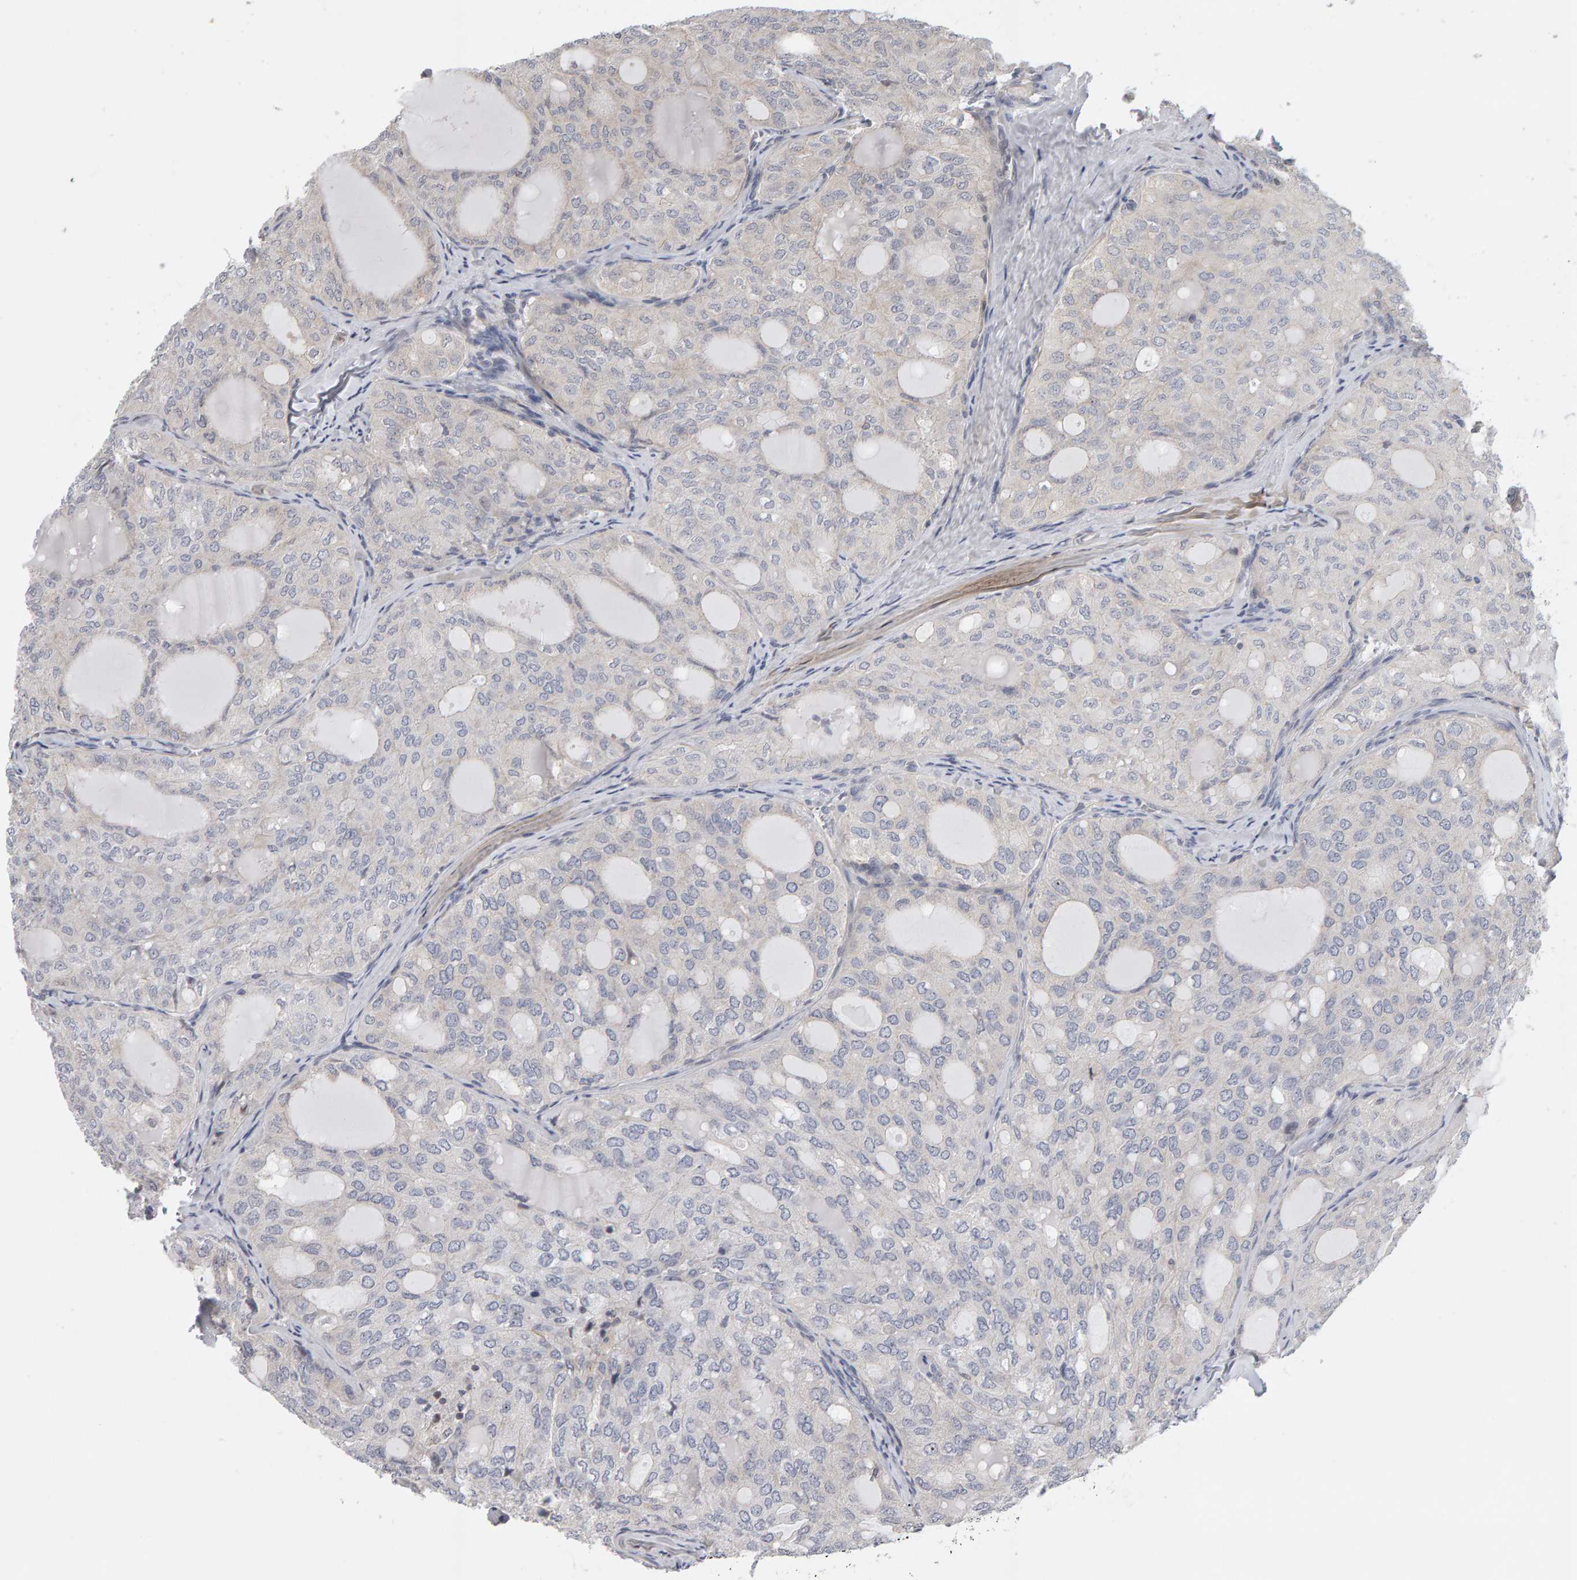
{"staining": {"intensity": "negative", "quantity": "none", "location": "none"}, "tissue": "thyroid cancer", "cell_type": "Tumor cells", "image_type": "cancer", "snomed": [{"axis": "morphology", "description": "Follicular adenoma carcinoma, NOS"}, {"axis": "topography", "description": "Thyroid gland"}], "caption": "Immunohistochemistry (IHC) image of neoplastic tissue: follicular adenoma carcinoma (thyroid) stained with DAB (3,3'-diaminobenzidine) reveals no significant protein staining in tumor cells.", "gene": "MSRA", "patient": {"sex": "male", "age": 75}}